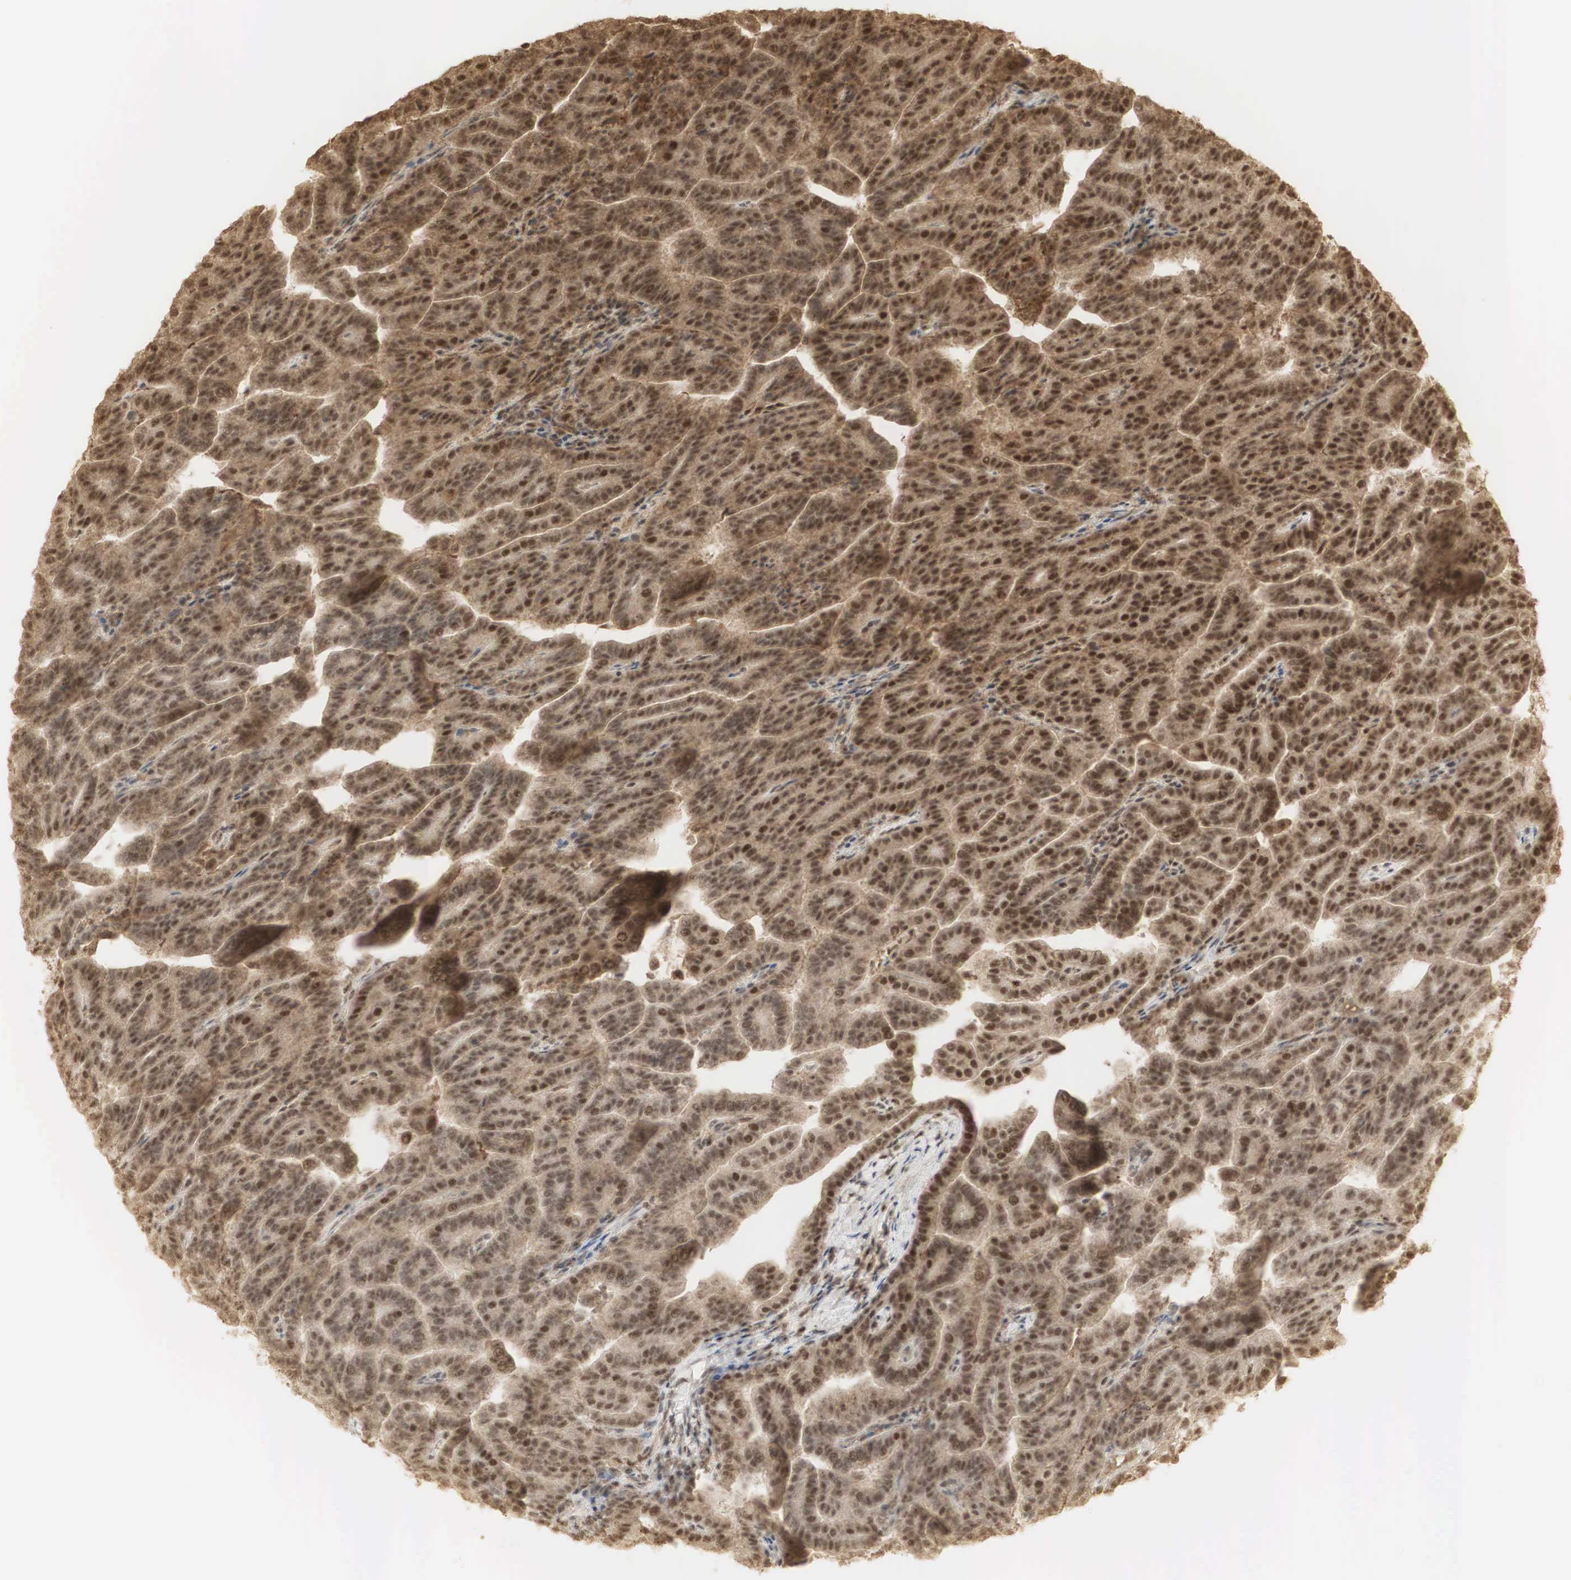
{"staining": {"intensity": "strong", "quantity": ">75%", "location": "cytoplasmic/membranous,nuclear"}, "tissue": "renal cancer", "cell_type": "Tumor cells", "image_type": "cancer", "snomed": [{"axis": "morphology", "description": "Adenocarcinoma, NOS"}, {"axis": "topography", "description": "Kidney"}], "caption": "This micrograph shows immunohistochemistry staining of renal cancer, with high strong cytoplasmic/membranous and nuclear positivity in about >75% of tumor cells.", "gene": "RNF113A", "patient": {"sex": "male", "age": 61}}